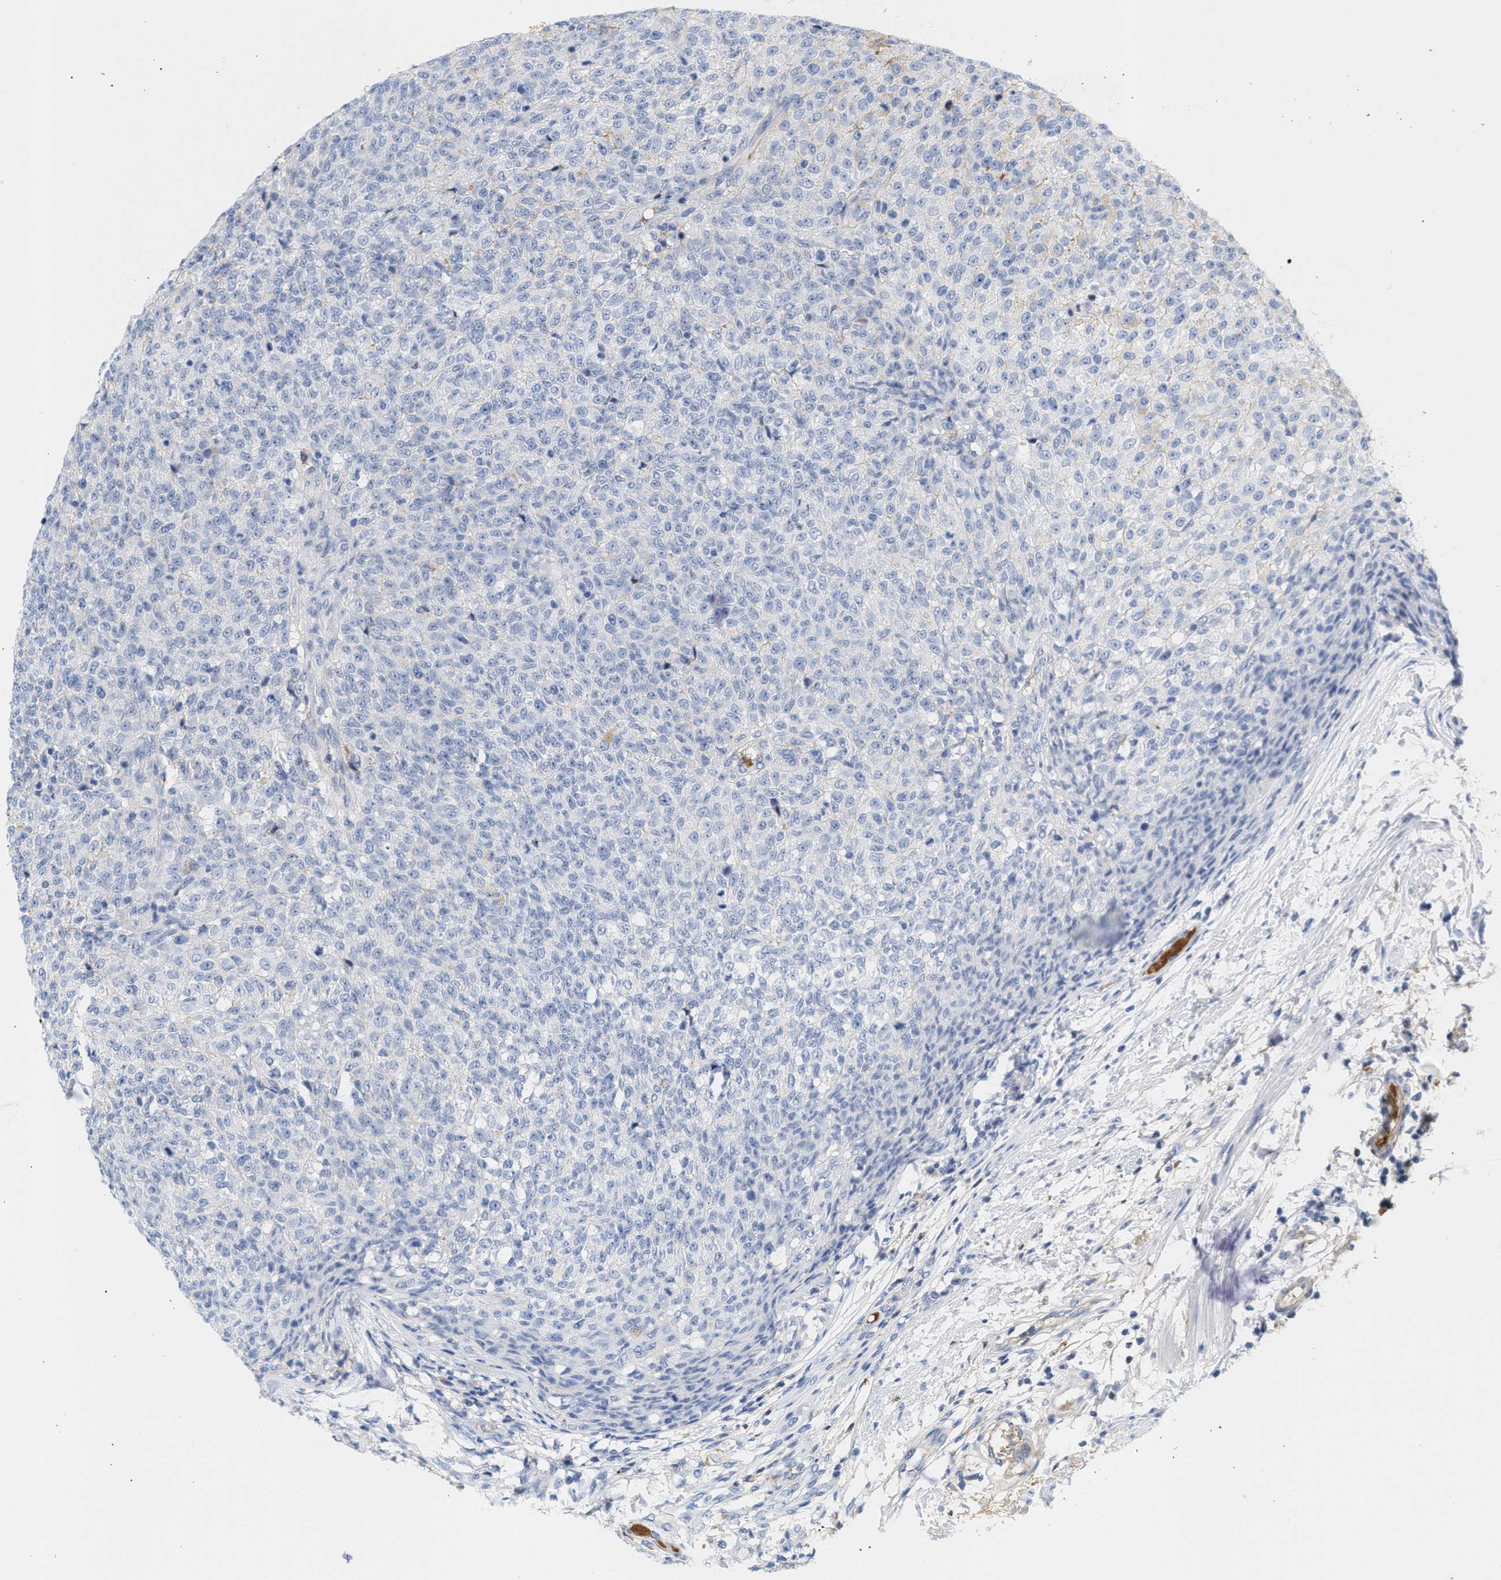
{"staining": {"intensity": "negative", "quantity": "none", "location": "none"}, "tissue": "testis cancer", "cell_type": "Tumor cells", "image_type": "cancer", "snomed": [{"axis": "morphology", "description": "Seminoma, NOS"}, {"axis": "topography", "description": "Testis"}], "caption": "Immunohistochemistry of testis cancer (seminoma) reveals no staining in tumor cells. Brightfield microscopy of immunohistochemistry stained with DAB (brown) and hematoxylin (blue), captured at high magnification.", "gene": "APOH", "patient": {"sex": "male", "age": 59}}